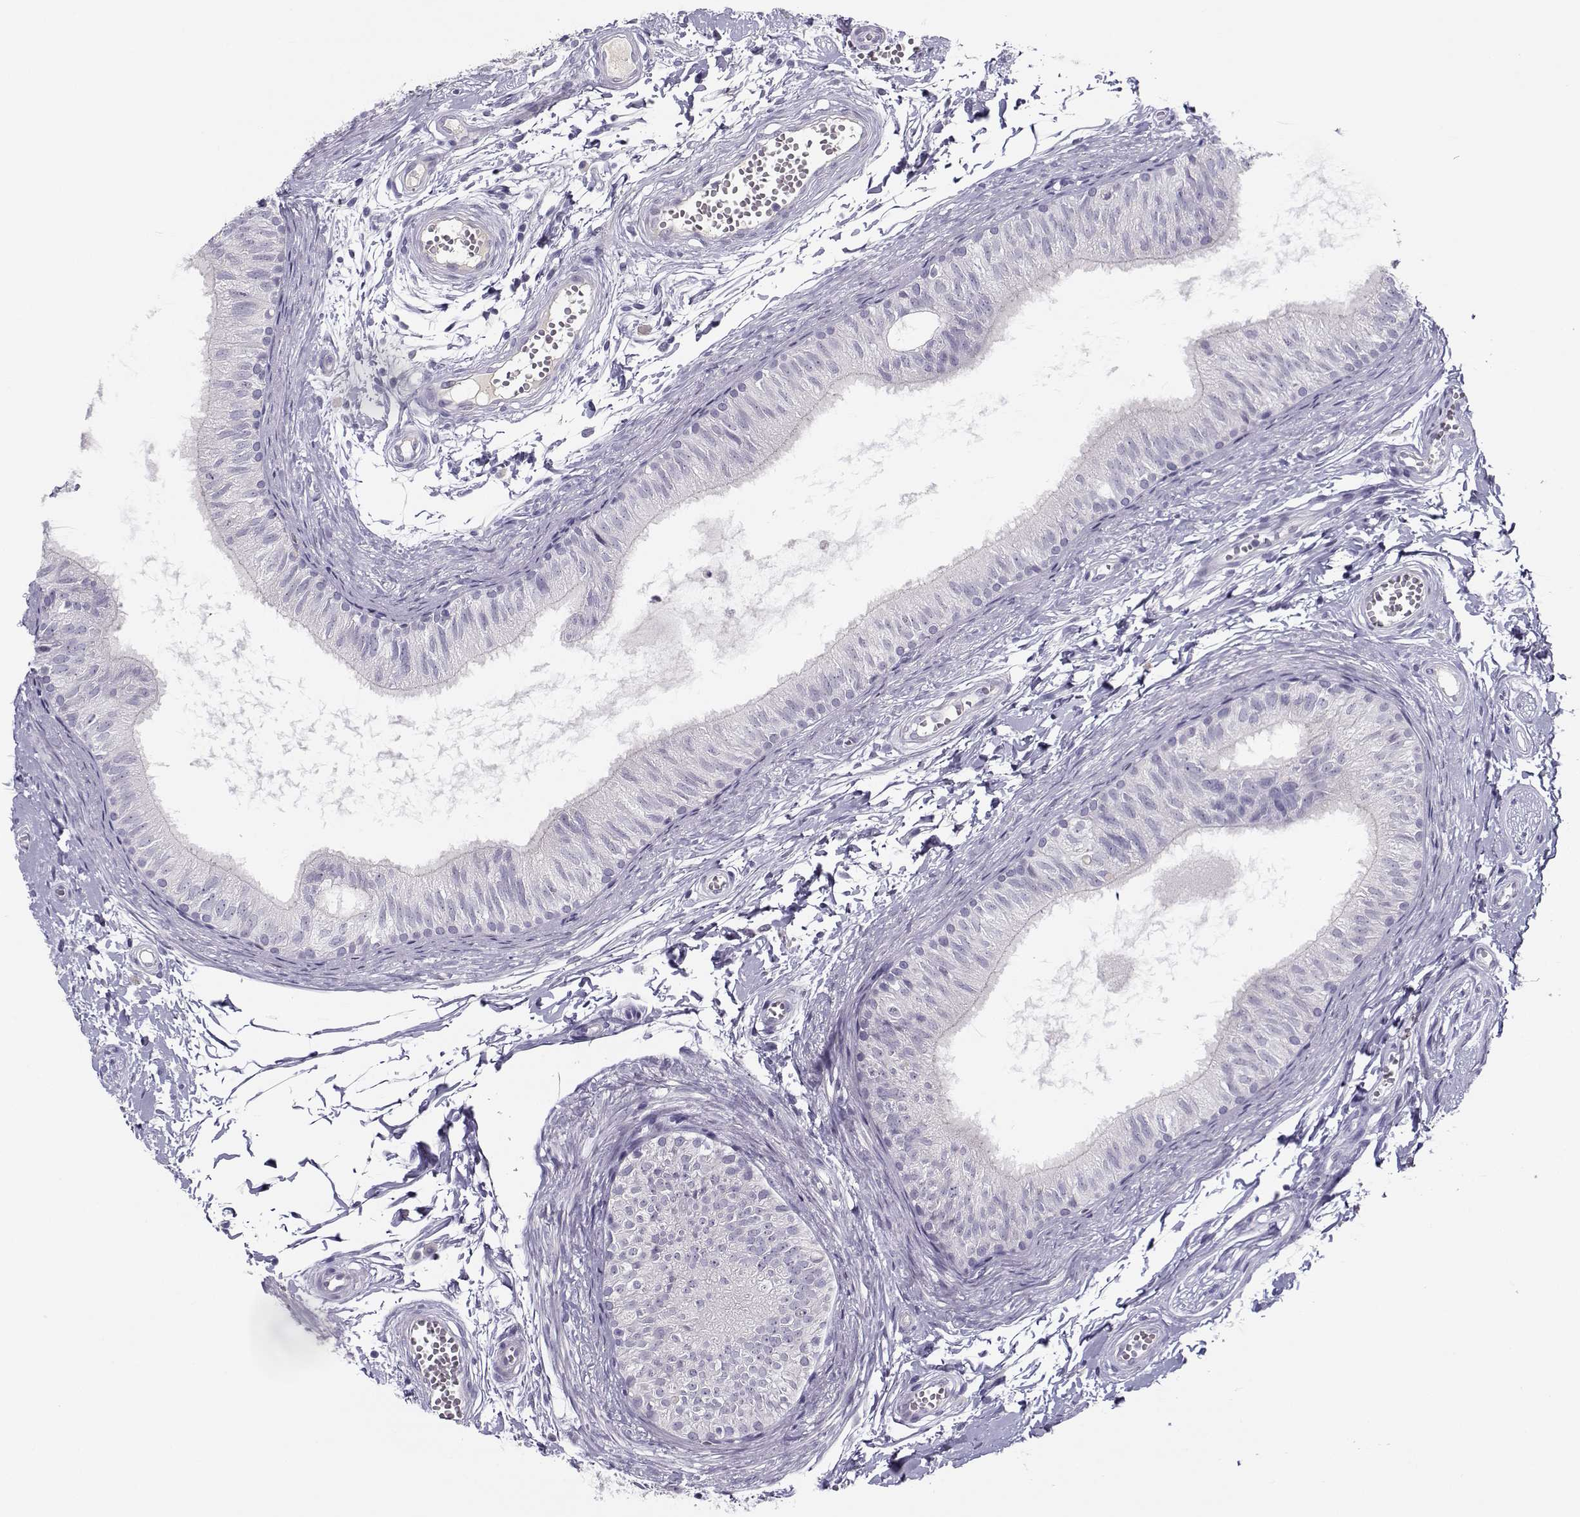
{"staining": {"intensity": "negative", "quantity": "none", "location": "none"}, "tissue": "epididymis", "cell_type": "Glandular cells", "image_type": "normal", "snomed": [{"axis": "morphology", "description": "Normal tissue, NOS"}, {"axis": "topography", "description": "Epididymis"}], "caption": "This is a histopathology image of IHC staining of unremarkable epididymis, which shows no positivity in glandular cells.", "gene": "CFAP77", "patient": {"sex": "male", "age": 22}}